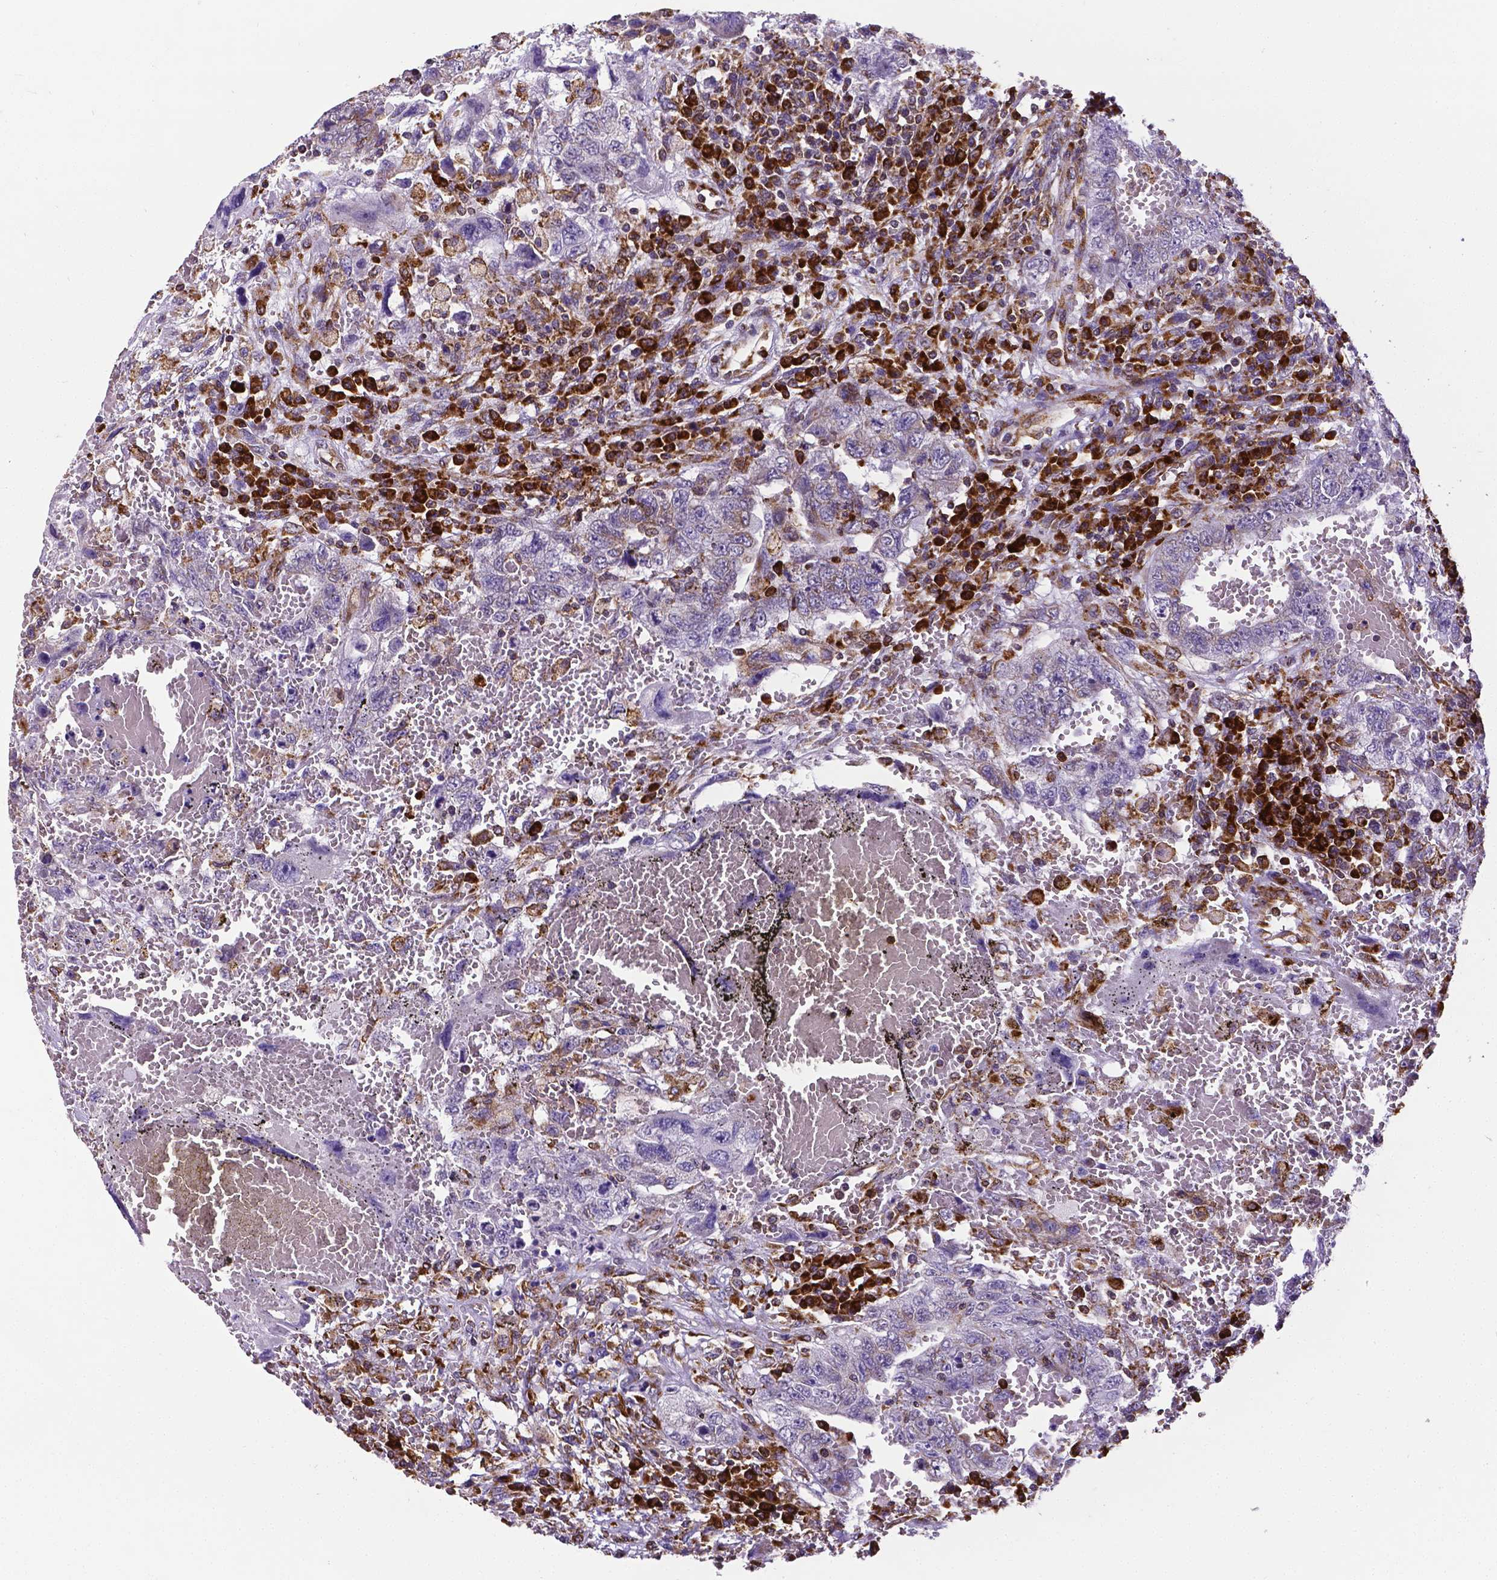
{"staining": {"intensity": "negative", "quantity": "none", "location": "none"}, "tissue": "testis cancer", "cell_type": "Tumor cells", "image_type": "cancer", "snomed": [{"axis": "morphology", "description": "Carcinoma, Embryonal, NOS"}, {"axis": "topography", "description": "Testis"}], "caption": "High power microscopy photomicrograph of an IHC image of testis embryonal carcinoma, revealing no significant expression in tumor cells.", "gene": "MTDH", "patient": {"sex": "male", "age": 26}}